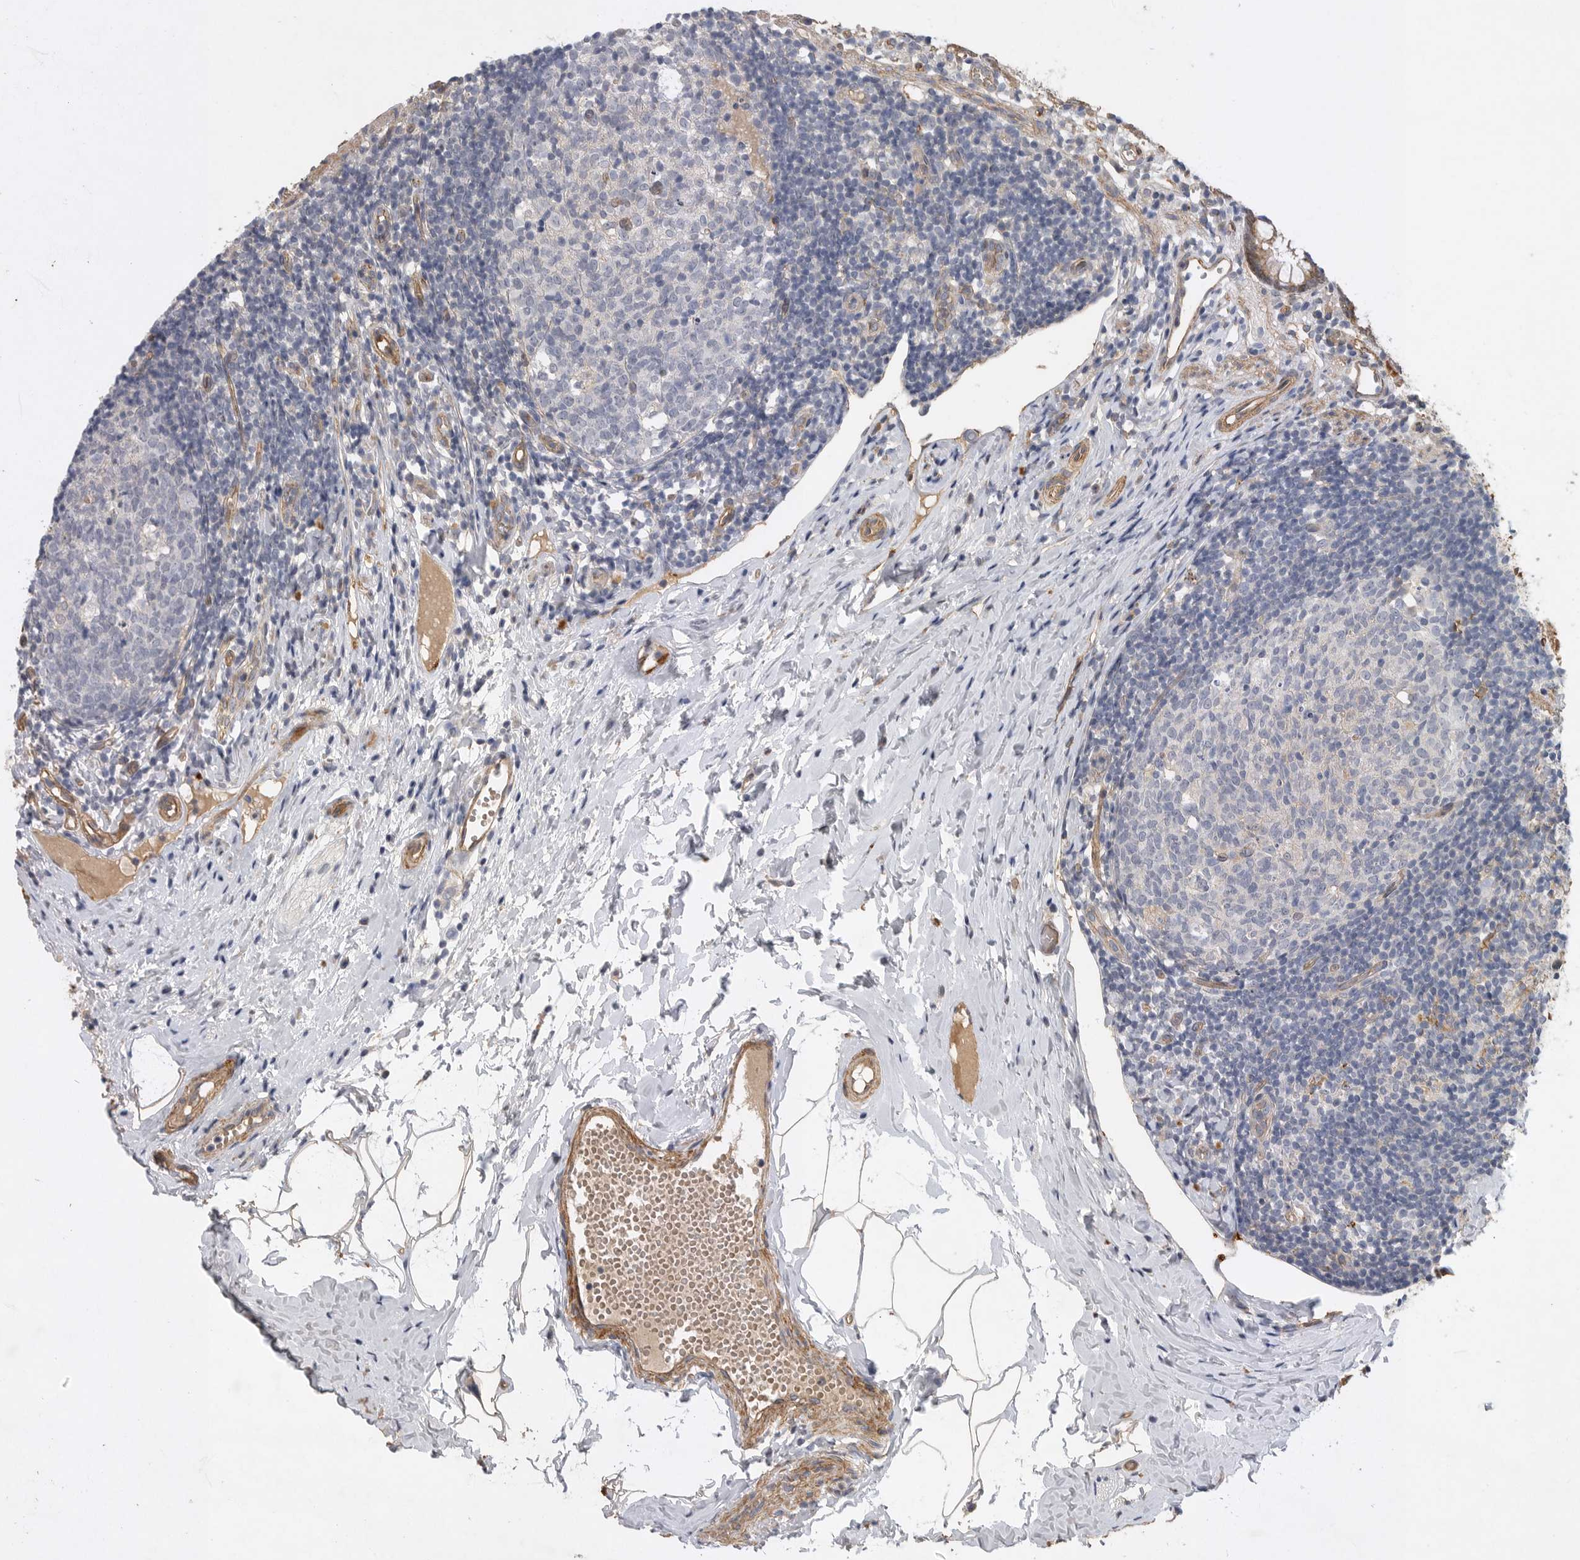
{"staining": {"intensity": "weak", "quantity": "25%-75%", "location": "cytoplasmic/membranous"}, "tissue": "appendix", "cell_type": "Glandular cells", "image_type": "normal", "snomed": [{"axis": "morphology", "description": "Normal tissue, NOS"}, {"axis": "topography", "description": "Appendix"}], "caption": "Appendix stained with DAB (3,3'-diaminobenzidine) IHC displays low levels of weak cytoplasmic/membranous staining in approximately 25%-75% of glandular cells. (Brightfield microscopy of DAB IHC at high magnification).", "gene": "ANKFY1", "patient": {"sex": "female", "age": 20}}